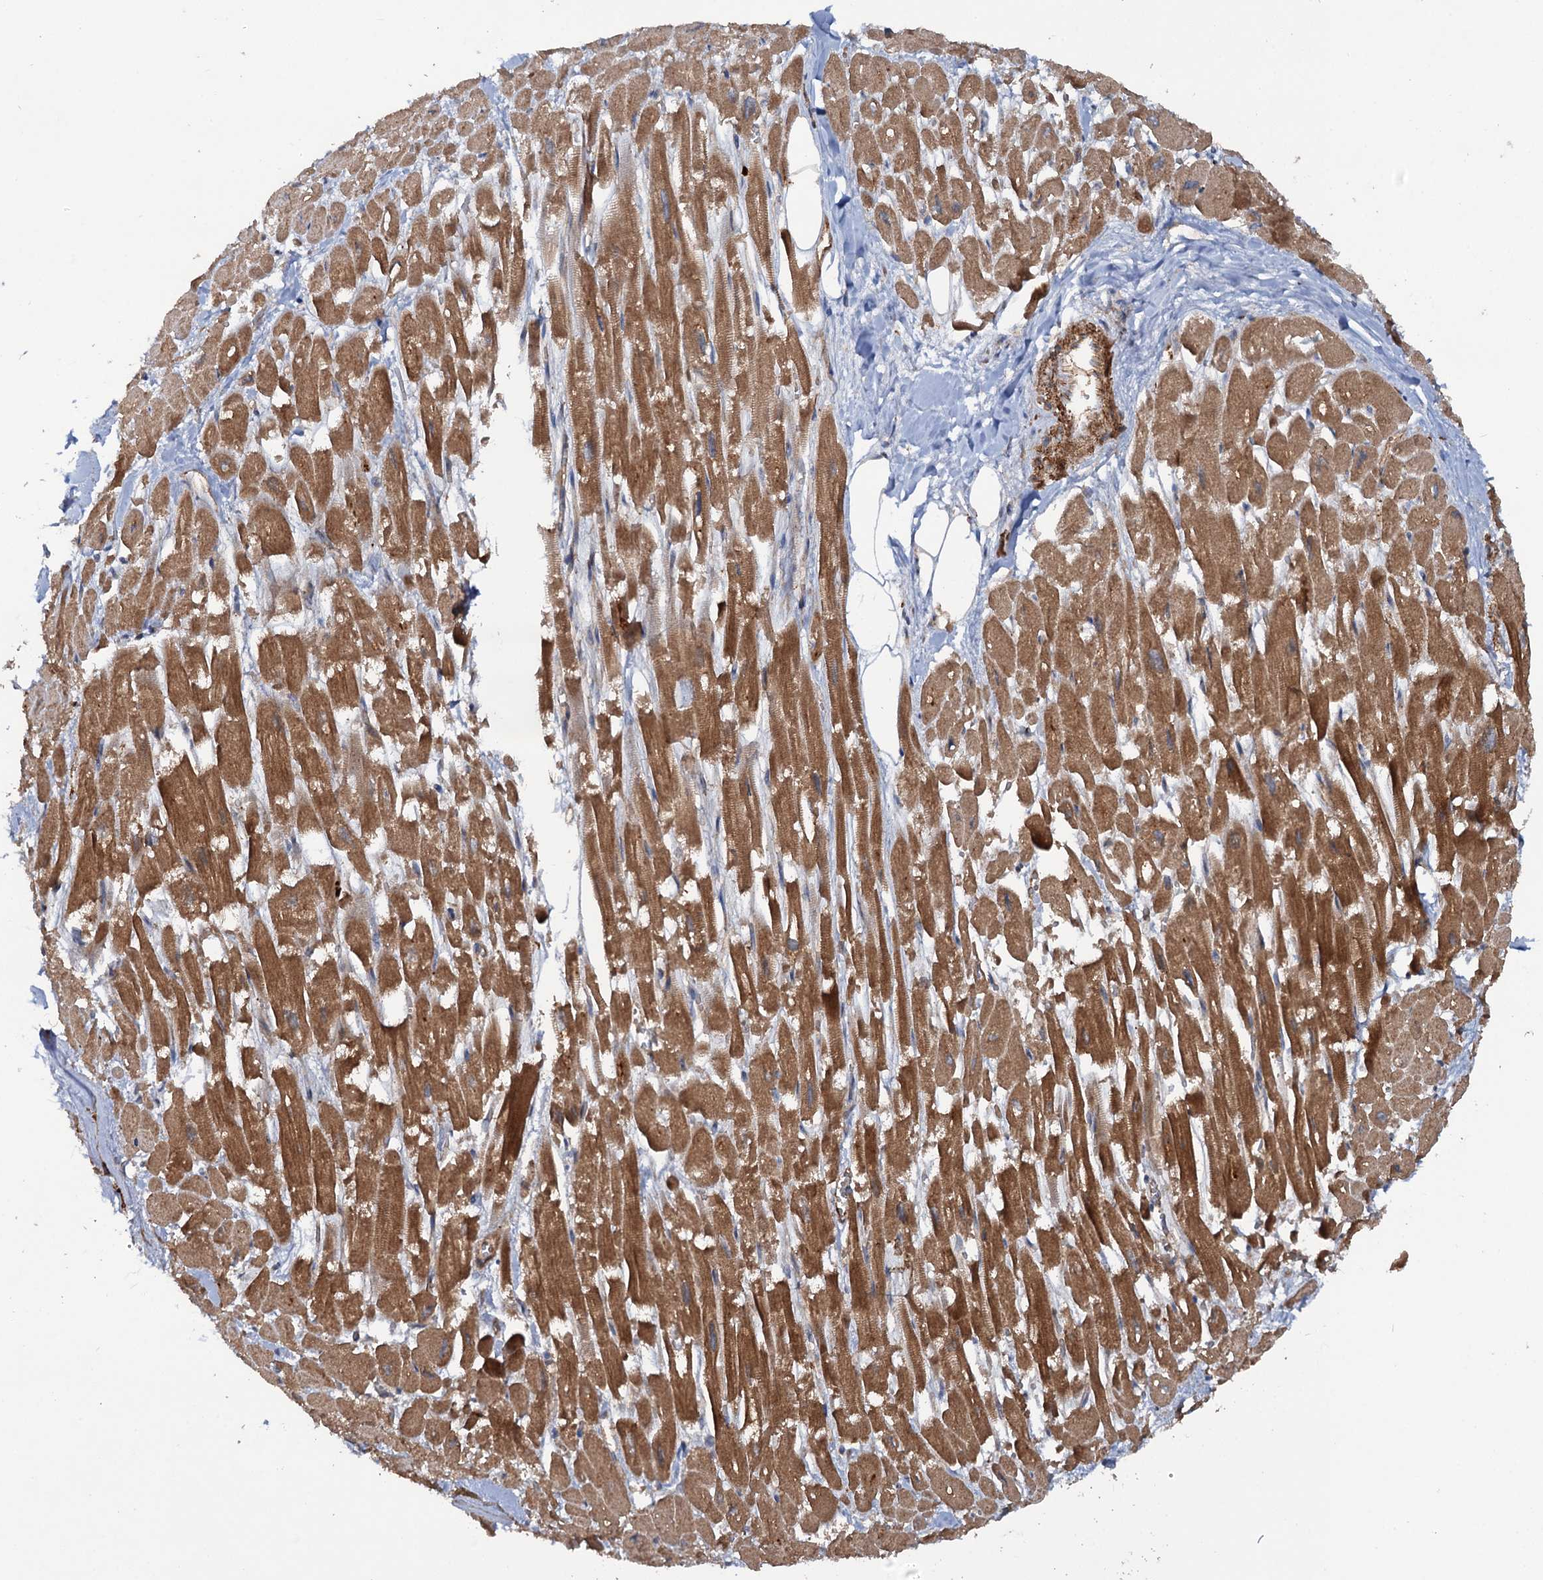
{"staining": {"intensity": "strong", "quantity": ">75%", "location": "cytoplasmic/membranous"}, "tissue": "heart muscle", "cell_type": "Cardiomyocytes", "image_type": "normal", "snomed": [{"axis": "morphology", "description": "Normal tissue, NOS"}, {"axis": "topography", "description": "Heart"}], "caption": "Strong cytoplasmic/membranous positivity is appreciated in about >75% of cardiomyocytes in unremarkable heart muscle. Immunohistochemistry (ihc) stains the protein of interest in brown and the nuclei are stained blue.", "gene": "ADGRG4", "patient": {"sex": "male", "age": 54}}